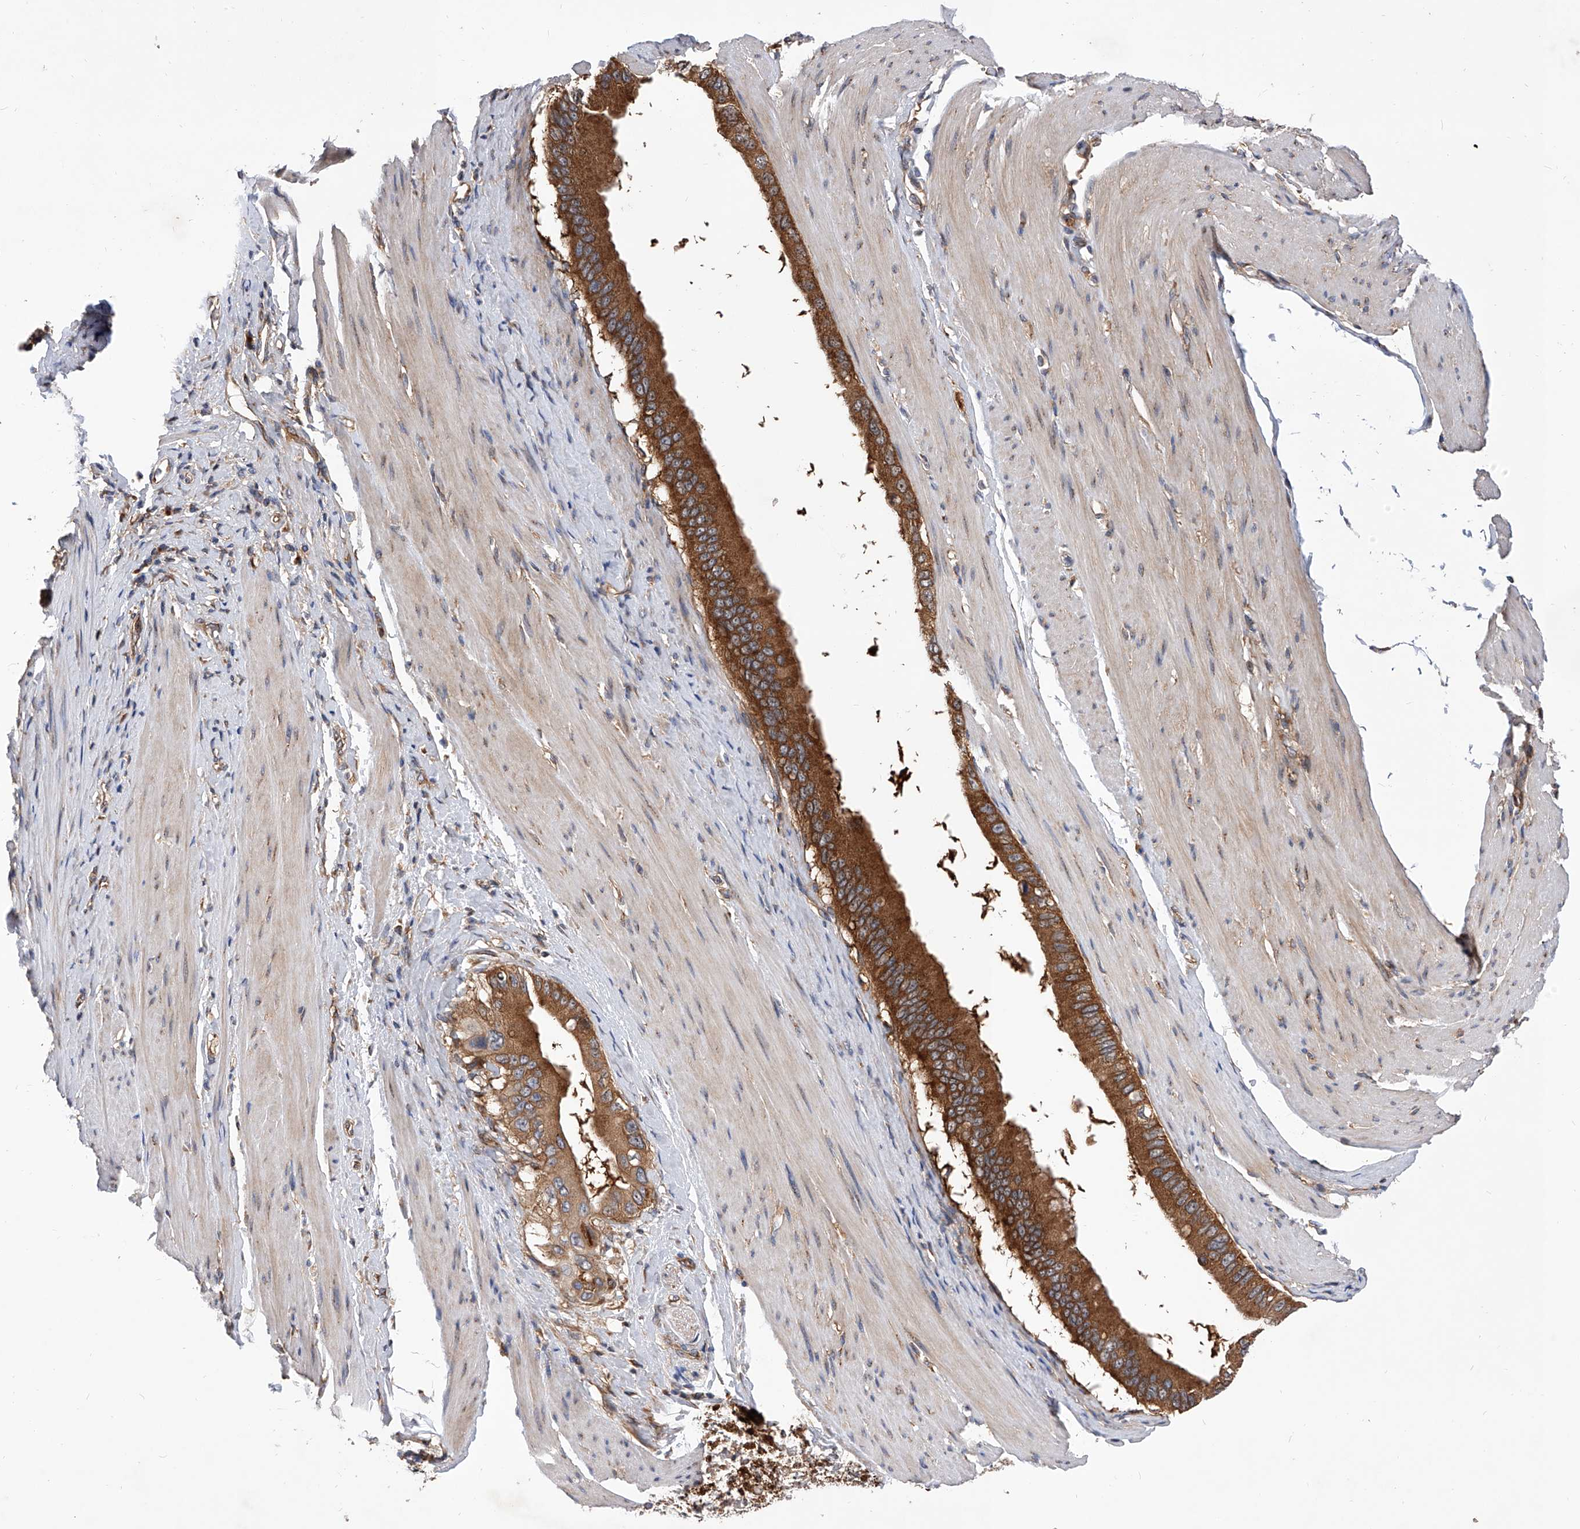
{"staining": {"intensity": "strong", "quantity": ">75%", "location": "cytoplasmic/membranous"}, "tissue": "pancreatic cancer", "cell_type": "Tumor cells", "image_type": "cancer", "snomed": [{"axis": "morphology", "description": "Adenocarcinoma, NOS"}, {"axis": "topography", "description": "Pancreas"}], "caption": "A high-resolution image shows IHC staining of adenocarcinoma (pancreatic), which reveals strong cytoplasmic/membranous positivity in approximately >75% of tumor cells. Nuclei are stained in blue.", "gene": "CFAP410", "patient": {"sex": "female", "age": 56}}